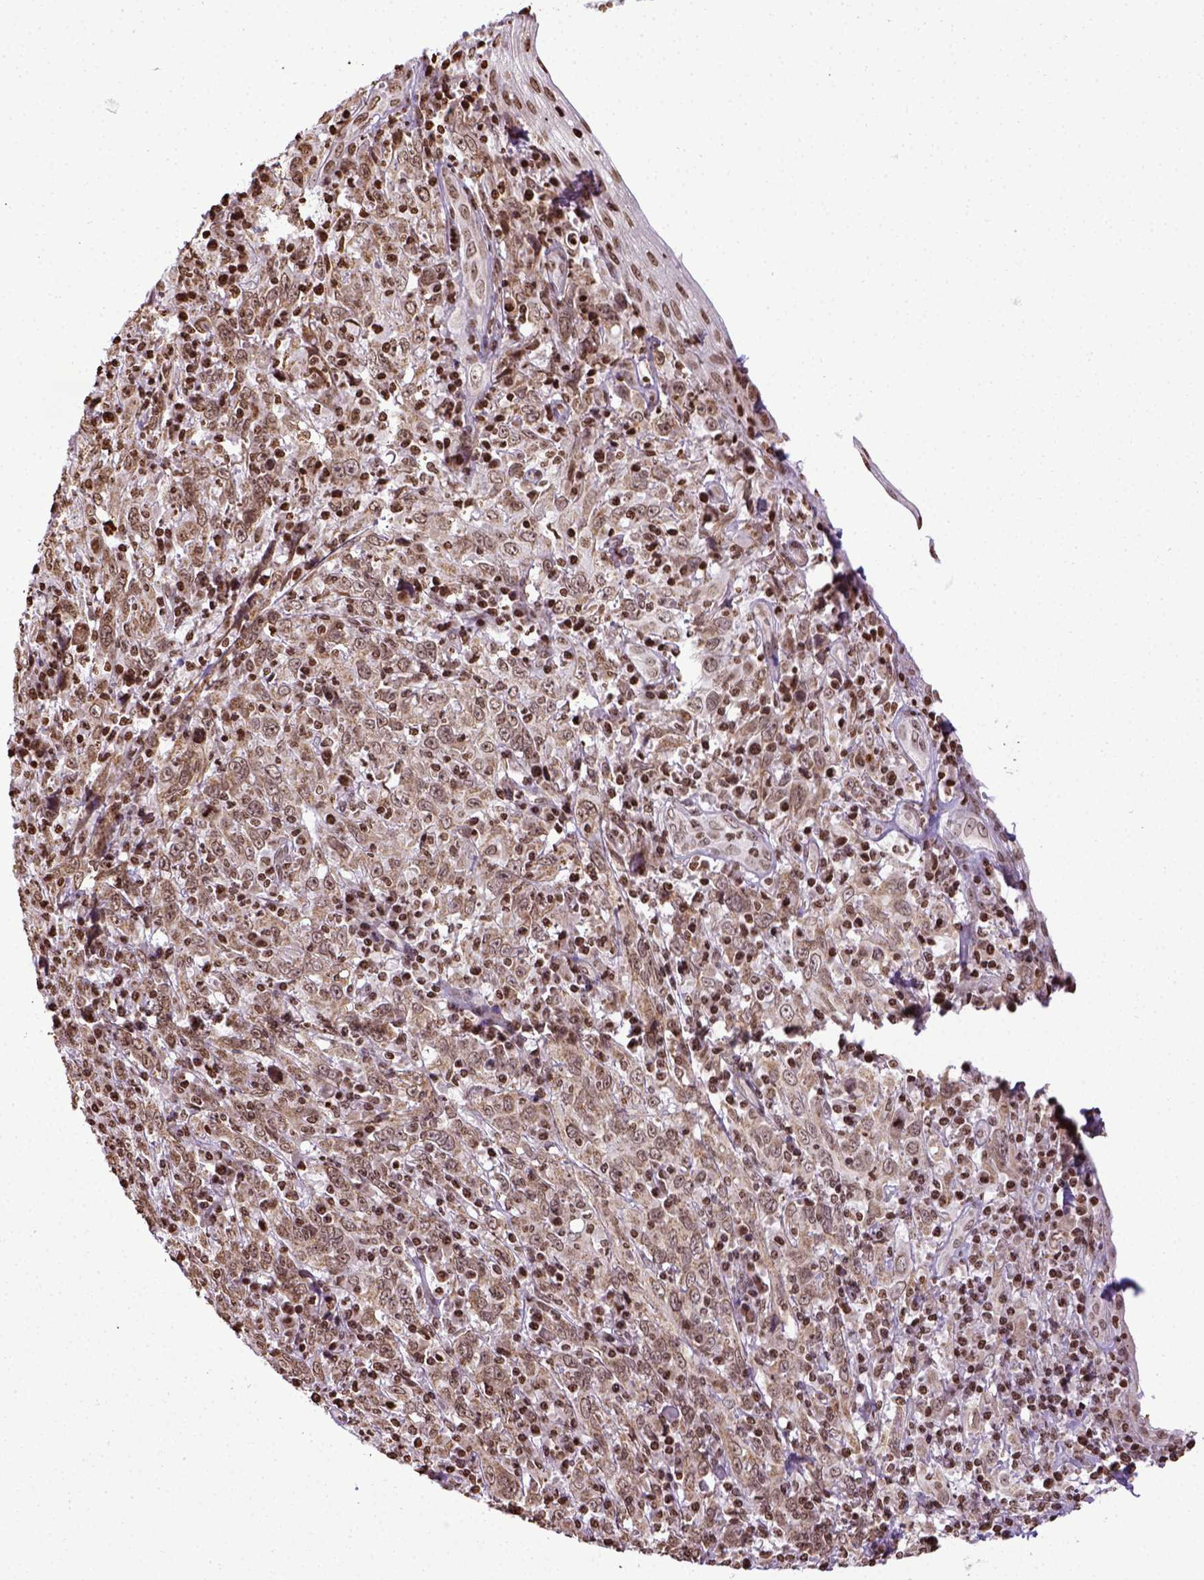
{"staining": {"intensity": "weak", "quantity": ">75%", "location": "nuclear"}, "tissue": "cervical cancer", "cell_type": "Tumor cells", "image_type": "cancer", "snomed": [{"axis": "morphology", "description": "Squamous cell carcinoma, NOS"}, {"axis": "topography", "description": "Cervix"}], "caption": "About >75% of tumor cells in human squamous cell carcinoma (cervical) demonstrate weak nuclear protein staining as visualized by brown immunohistochemical staining.", "gene": "ZNF75D", "patient": {"sex": "female", "age": 46}}